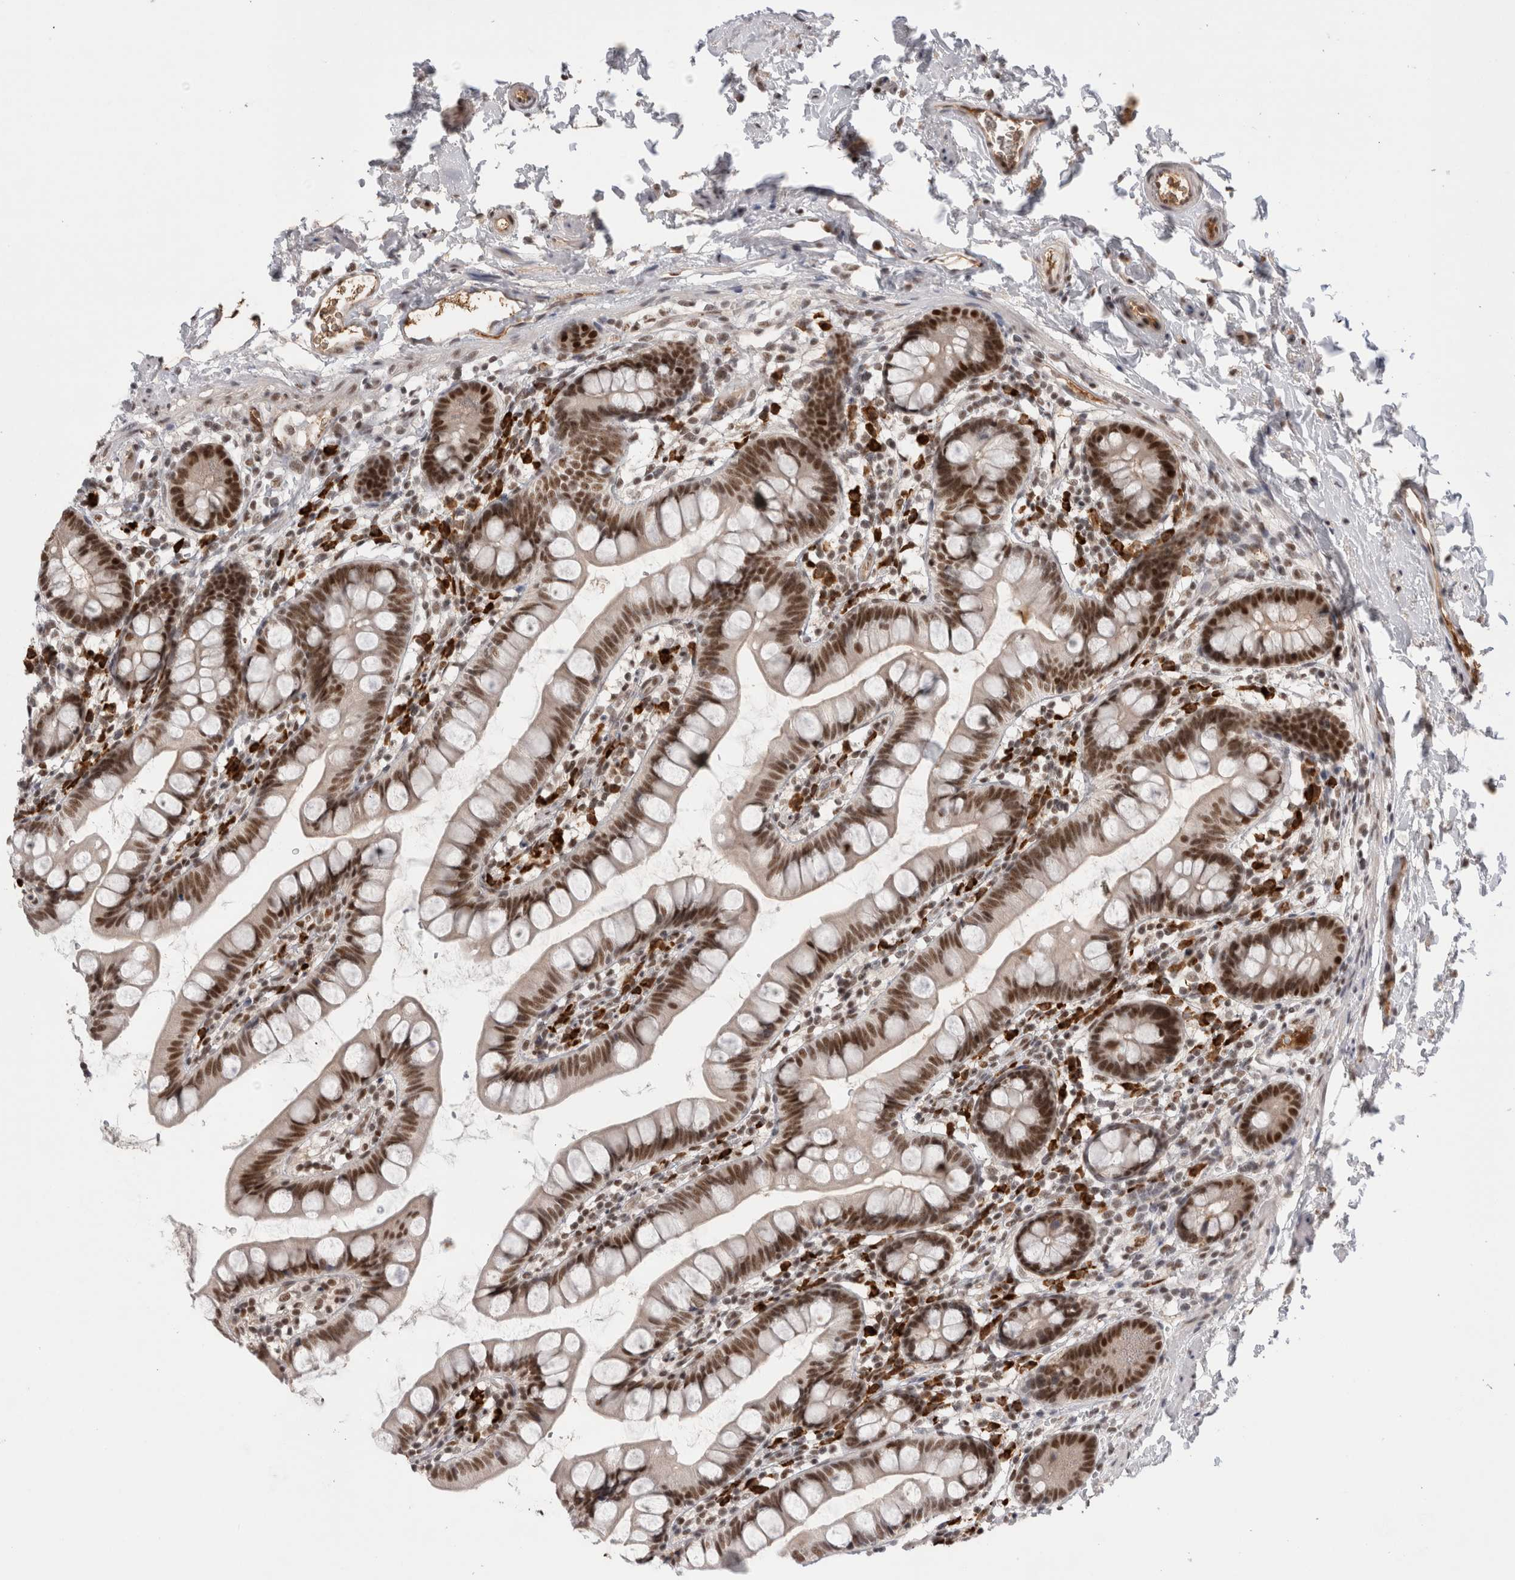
{"staining": {"intensity": "moderate", "quantity": ">75%", "location": "nuclear"}, "tissue": "small intestine", "cell_type": "Glandular cells", "image_type": "normal", "snomed": [{"axis": "morphology", "description": "Normal tissue, NOS"}, {"axis": "topography", "description": "Small intestine"}], "caption": "Glandular cells reveal moderate nuclear expression in approximately >75% of cells in benign small intestine. The staining was performed using DAB, with brown indicating positive protein expression. Nuclei are stained blue with hematoxylin.", "gene": "ZNF24", "patient": {"sex": "female", "age": 84}}